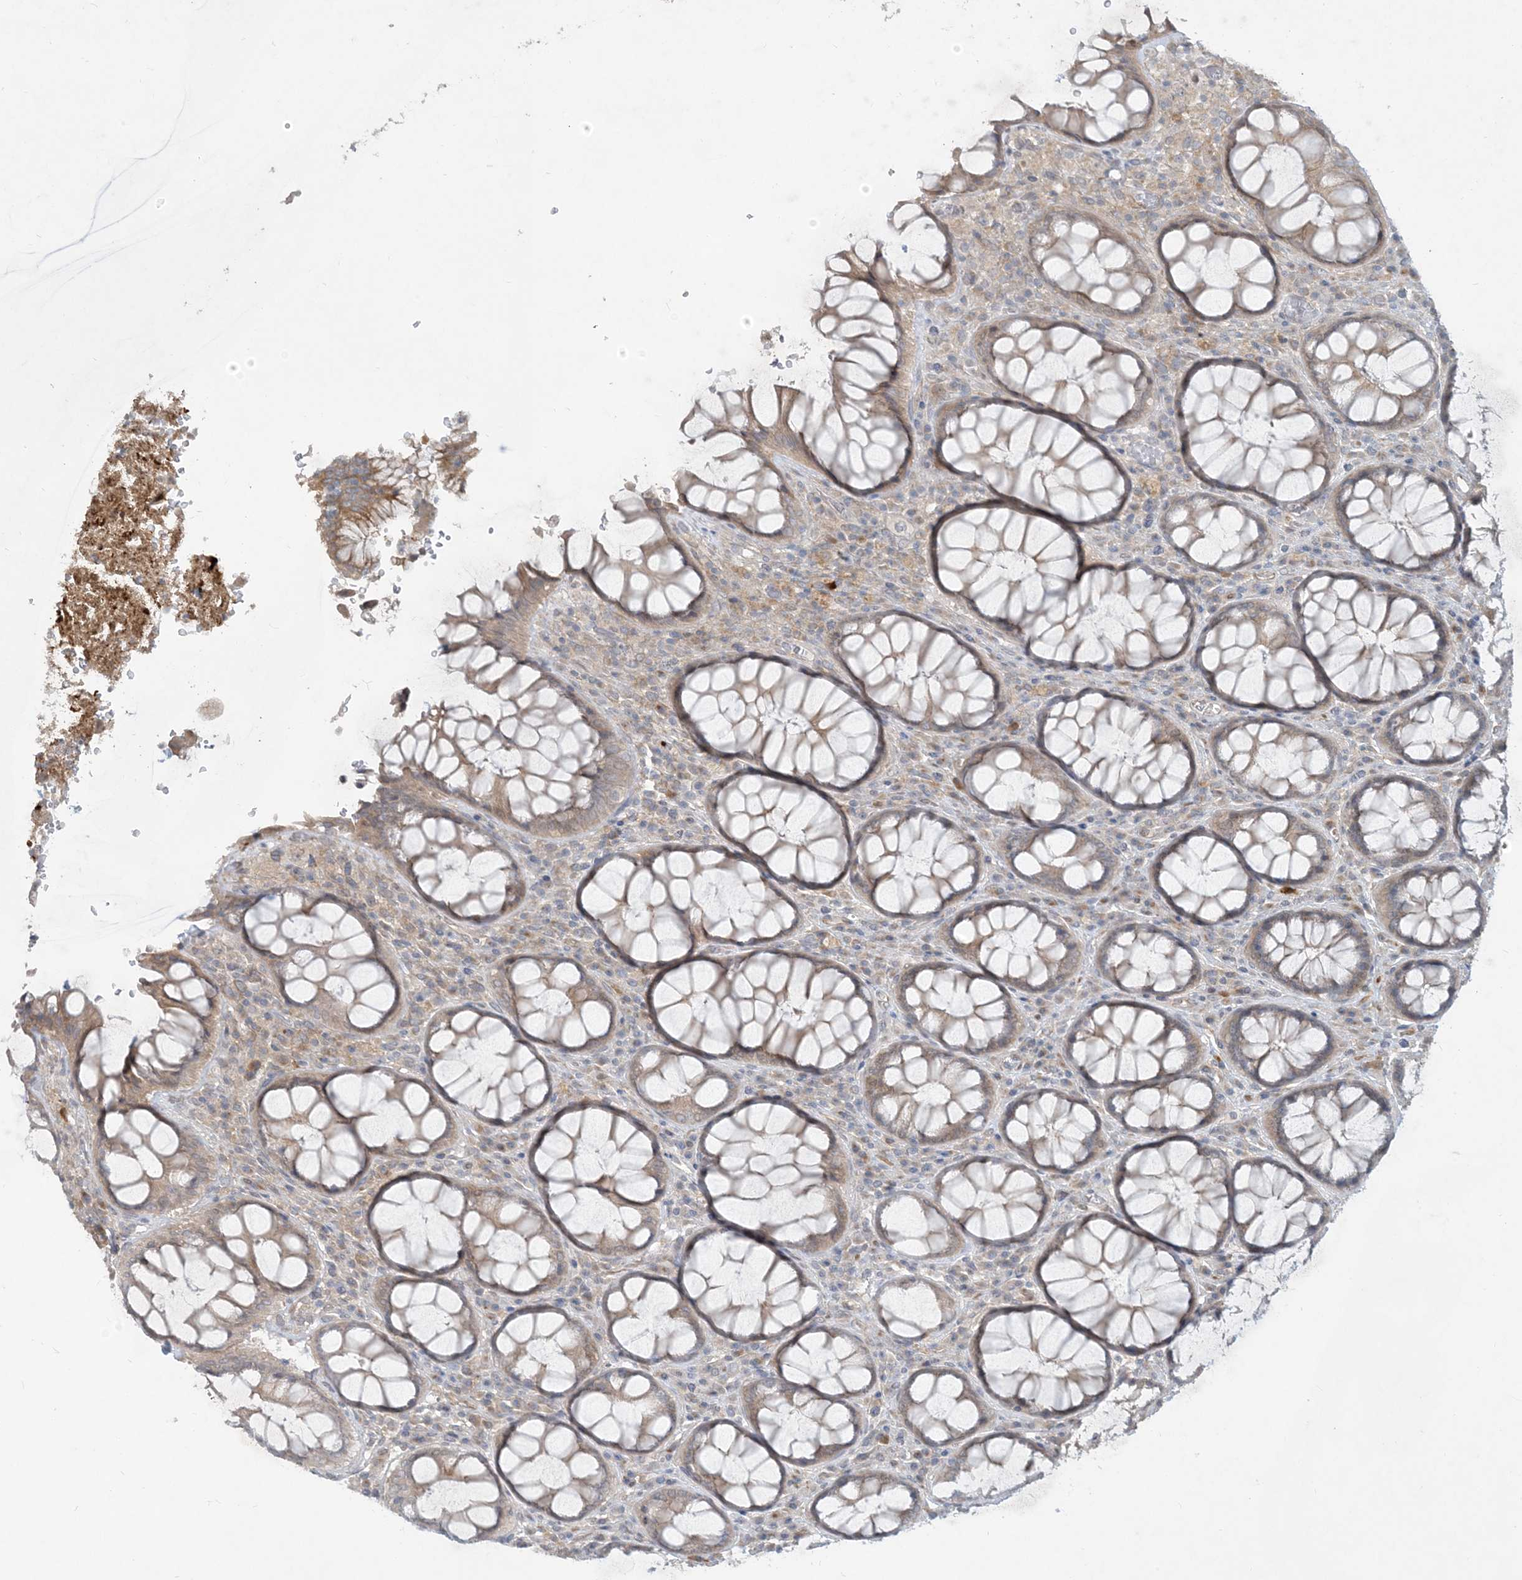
{"staining": {"intensity": "weak", "quantity": ">75%", "location": "cytoplasmic/membranous"}, "tissue": "rectum", "cell_type": "Glandular cells", "image_type": "normal", "snomed": [{"axis": "morphology", "description": "Normal tissue, NOS"}, {"axis": "topography", "description": "Rectum"}], "caption": "The immunohistochemical stain shows weak cytoplasmic/membranous positivity in glandular cells of benign rectum.", "gene": "CDS1", "patient": {"sex": "male", "age": 64}}